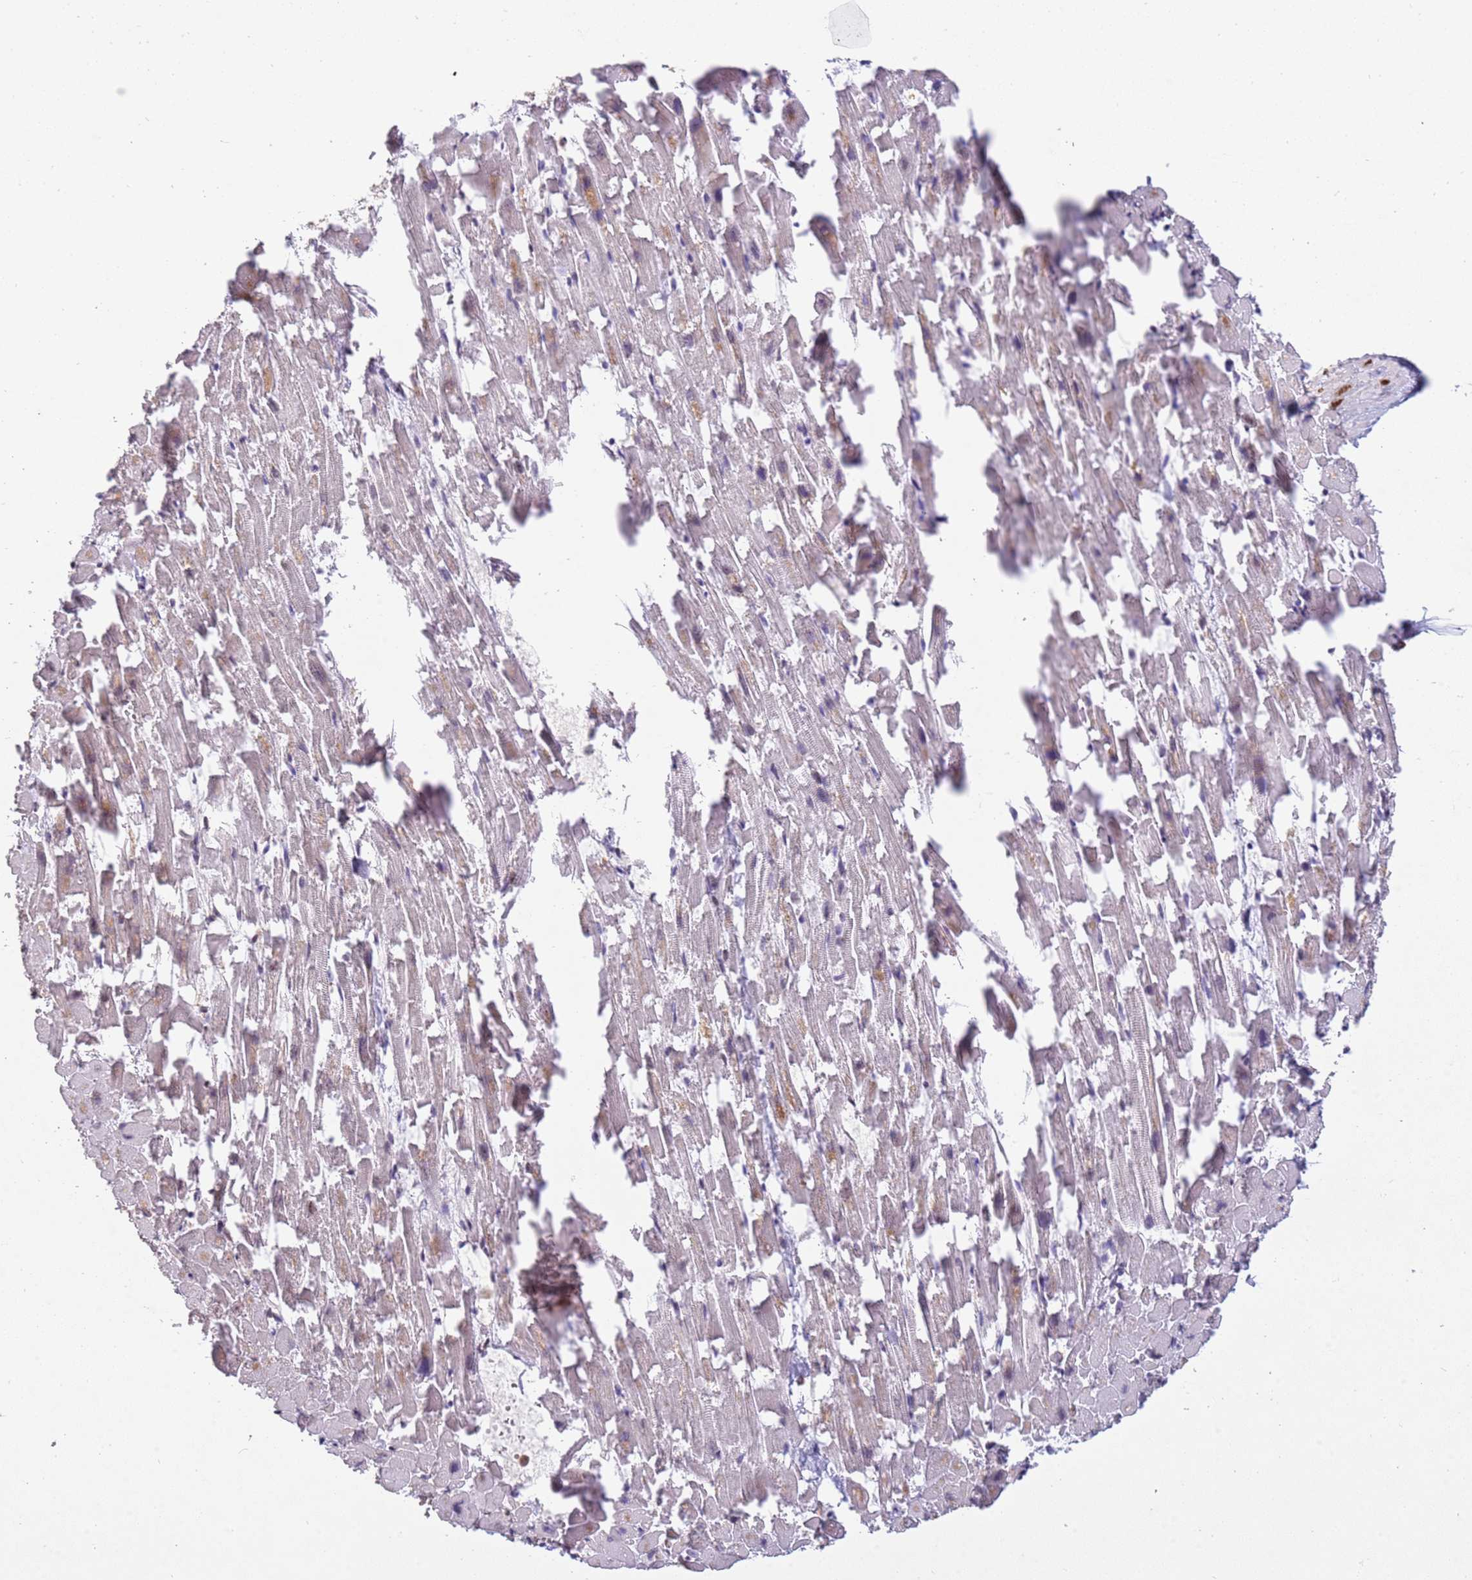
{"staining": {"intensity": "moderate", "quantity": "25%-75%", "location": "nuclear"}, "tissue": "heart muscle", "cell_type": "Cardiomyocytes", "image_type": "normal", "snomed": [{"axis": "morphology", "description": "Normal tissue, NOS"}, {"axis": "topography", "description": "Heart"}], "caption": "Cardiomyocytes demonstrate moderate nuclear staining in about 25%-75% of cells in unremarkable heart muscle. The staining was performed using DAB to visualize the protein expression in brown, while the nuclei were stained in blue with hematoxylin (Magnification: 20x).", "gene": "ESF1", "patient": {"sex": "female", "age": 64}}